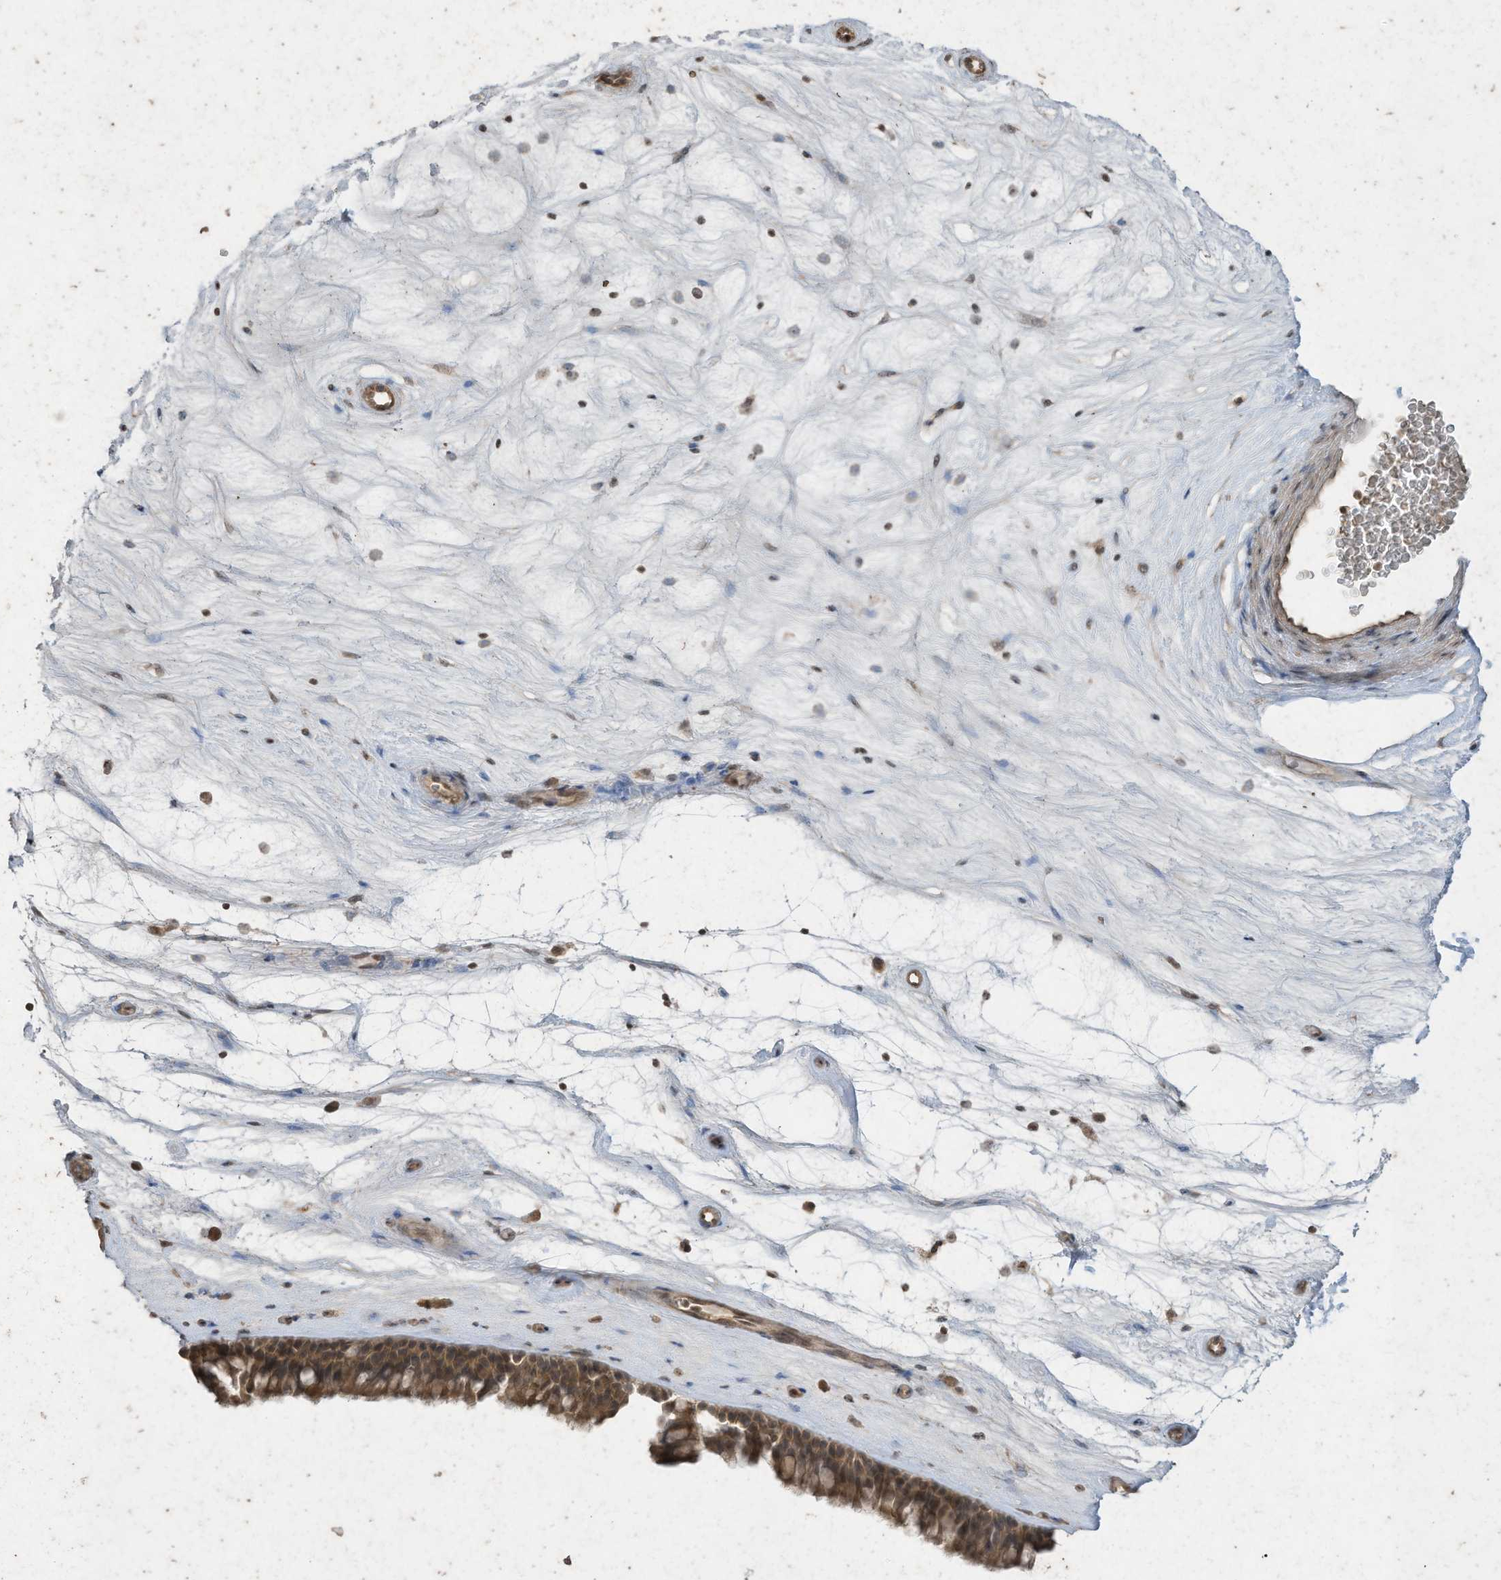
{"staining": {"intensity": "moderate", "quantity": ">75%", "location": "cytoplasmic/membranous"}, "tissue": "nasopharynx", "cell_type": "Respiratory epithelial cells", "image_type": "normal", "snomed": [{"axis": "morphology", "description": "Normal tissue, NOS"}, {"axis": "topography", "description": "Nasopharynx"}], "caption": "Nasopharynx stained for a protein exhibits moderate cytoplasmic/membranous positivity in respiratory epithelial cells. The staining is performed using DAB brown chromogen to label protein expression. The nuclei are counter-stained blue using hematoxylin.", "gene": "MATN2", "patient": {"sex": "male", "age": 64}}